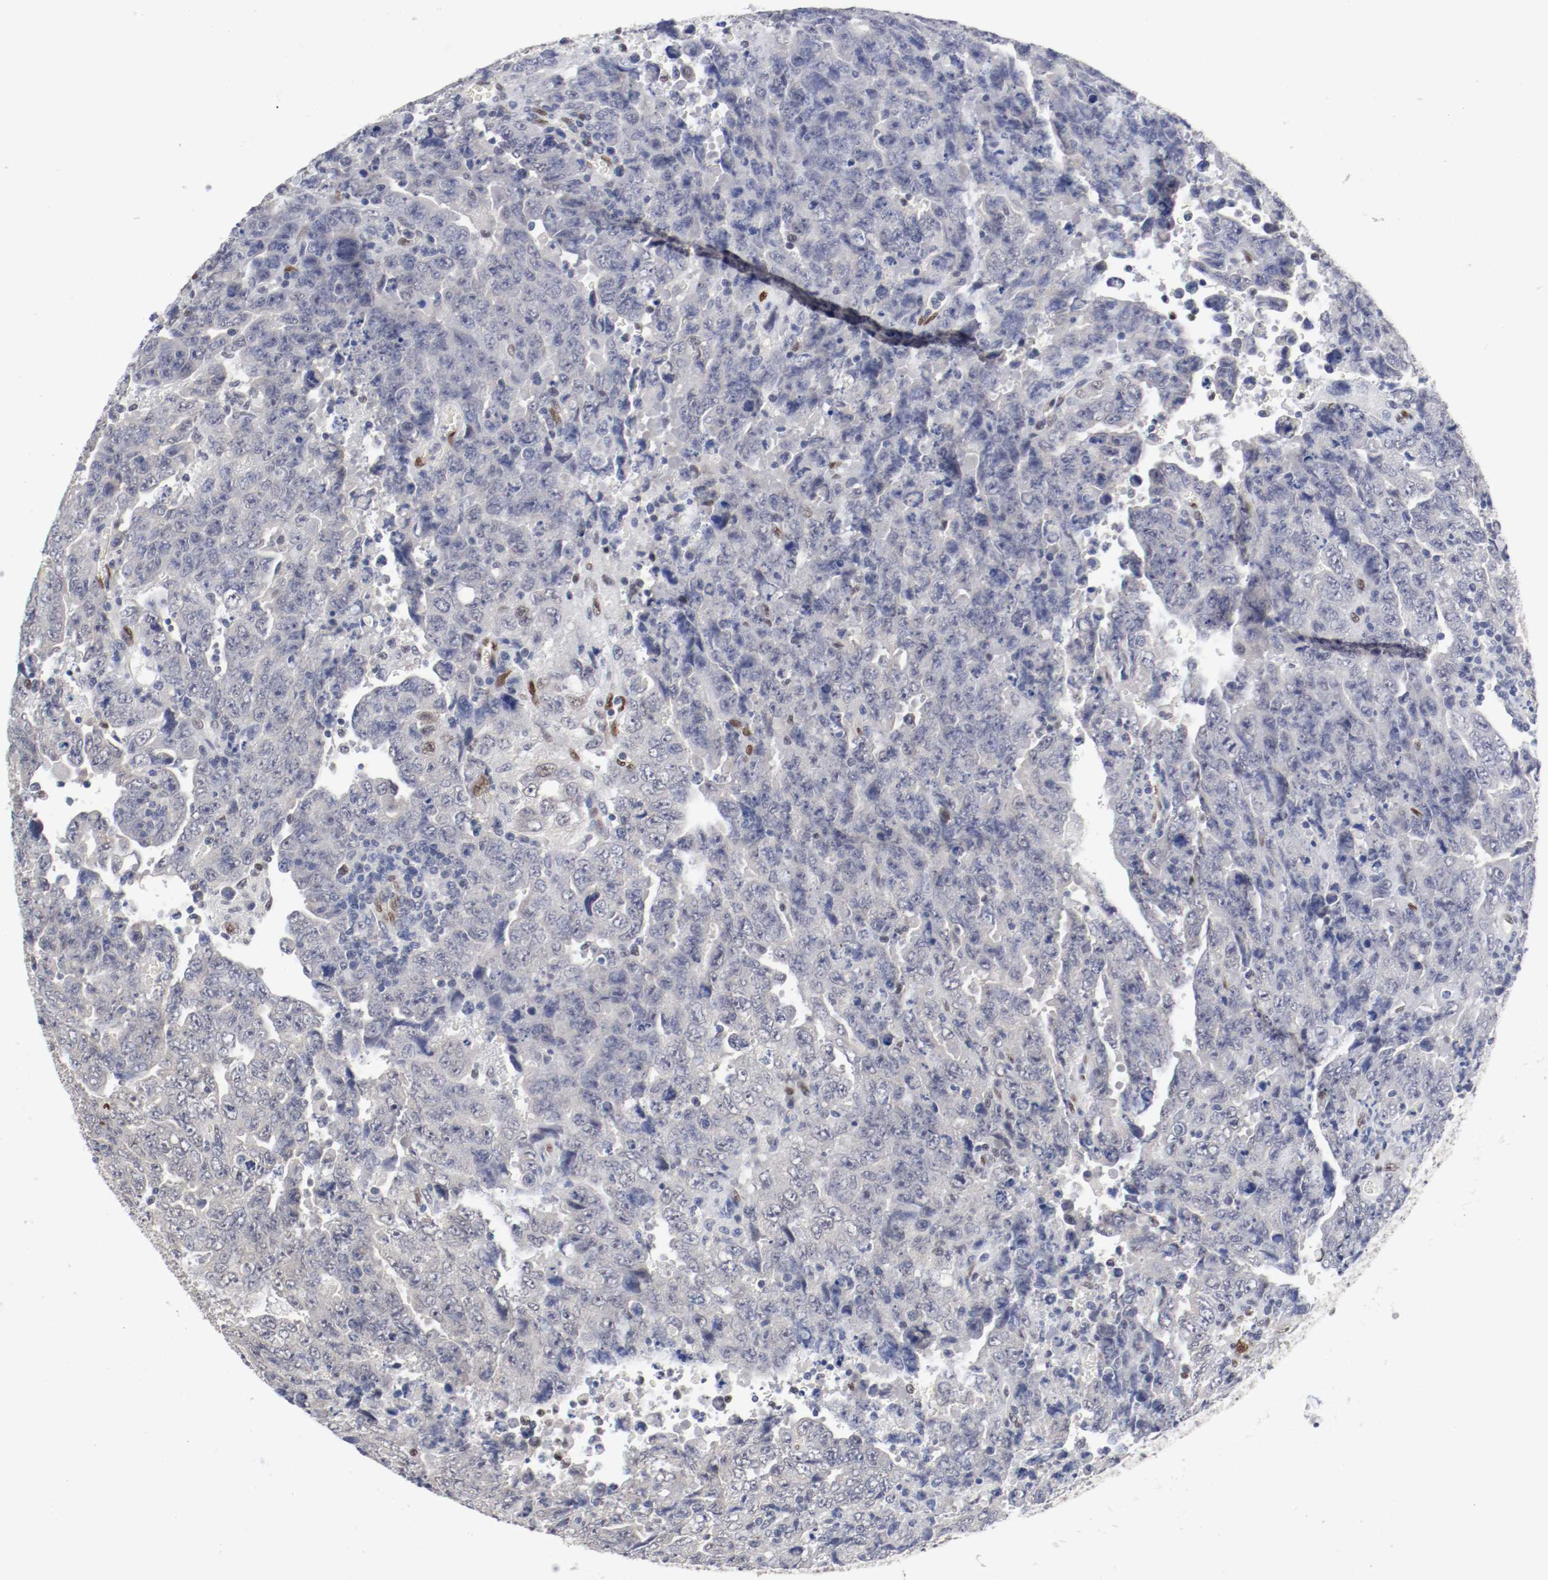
{"staining": {"intensity": "negative", "quantity": "none", "location": "none"}, "tissue": "testis cancer", "cell_type": "Tumor cells", "image_type": "cancer", "snomed": [{"axis": "morphology", "description": "Carcinoma, Embryonal, NOS"}, {"axis": "topography", "description": "Testis"}], "caption": "An IHC micrograph of embryonal carcinoma (testis) is shown. There is no staining in tumor cells of embryonal carcinoma (testis).", "gene": "FOSL2", "patient": {"sex": "male", "age": 28}}